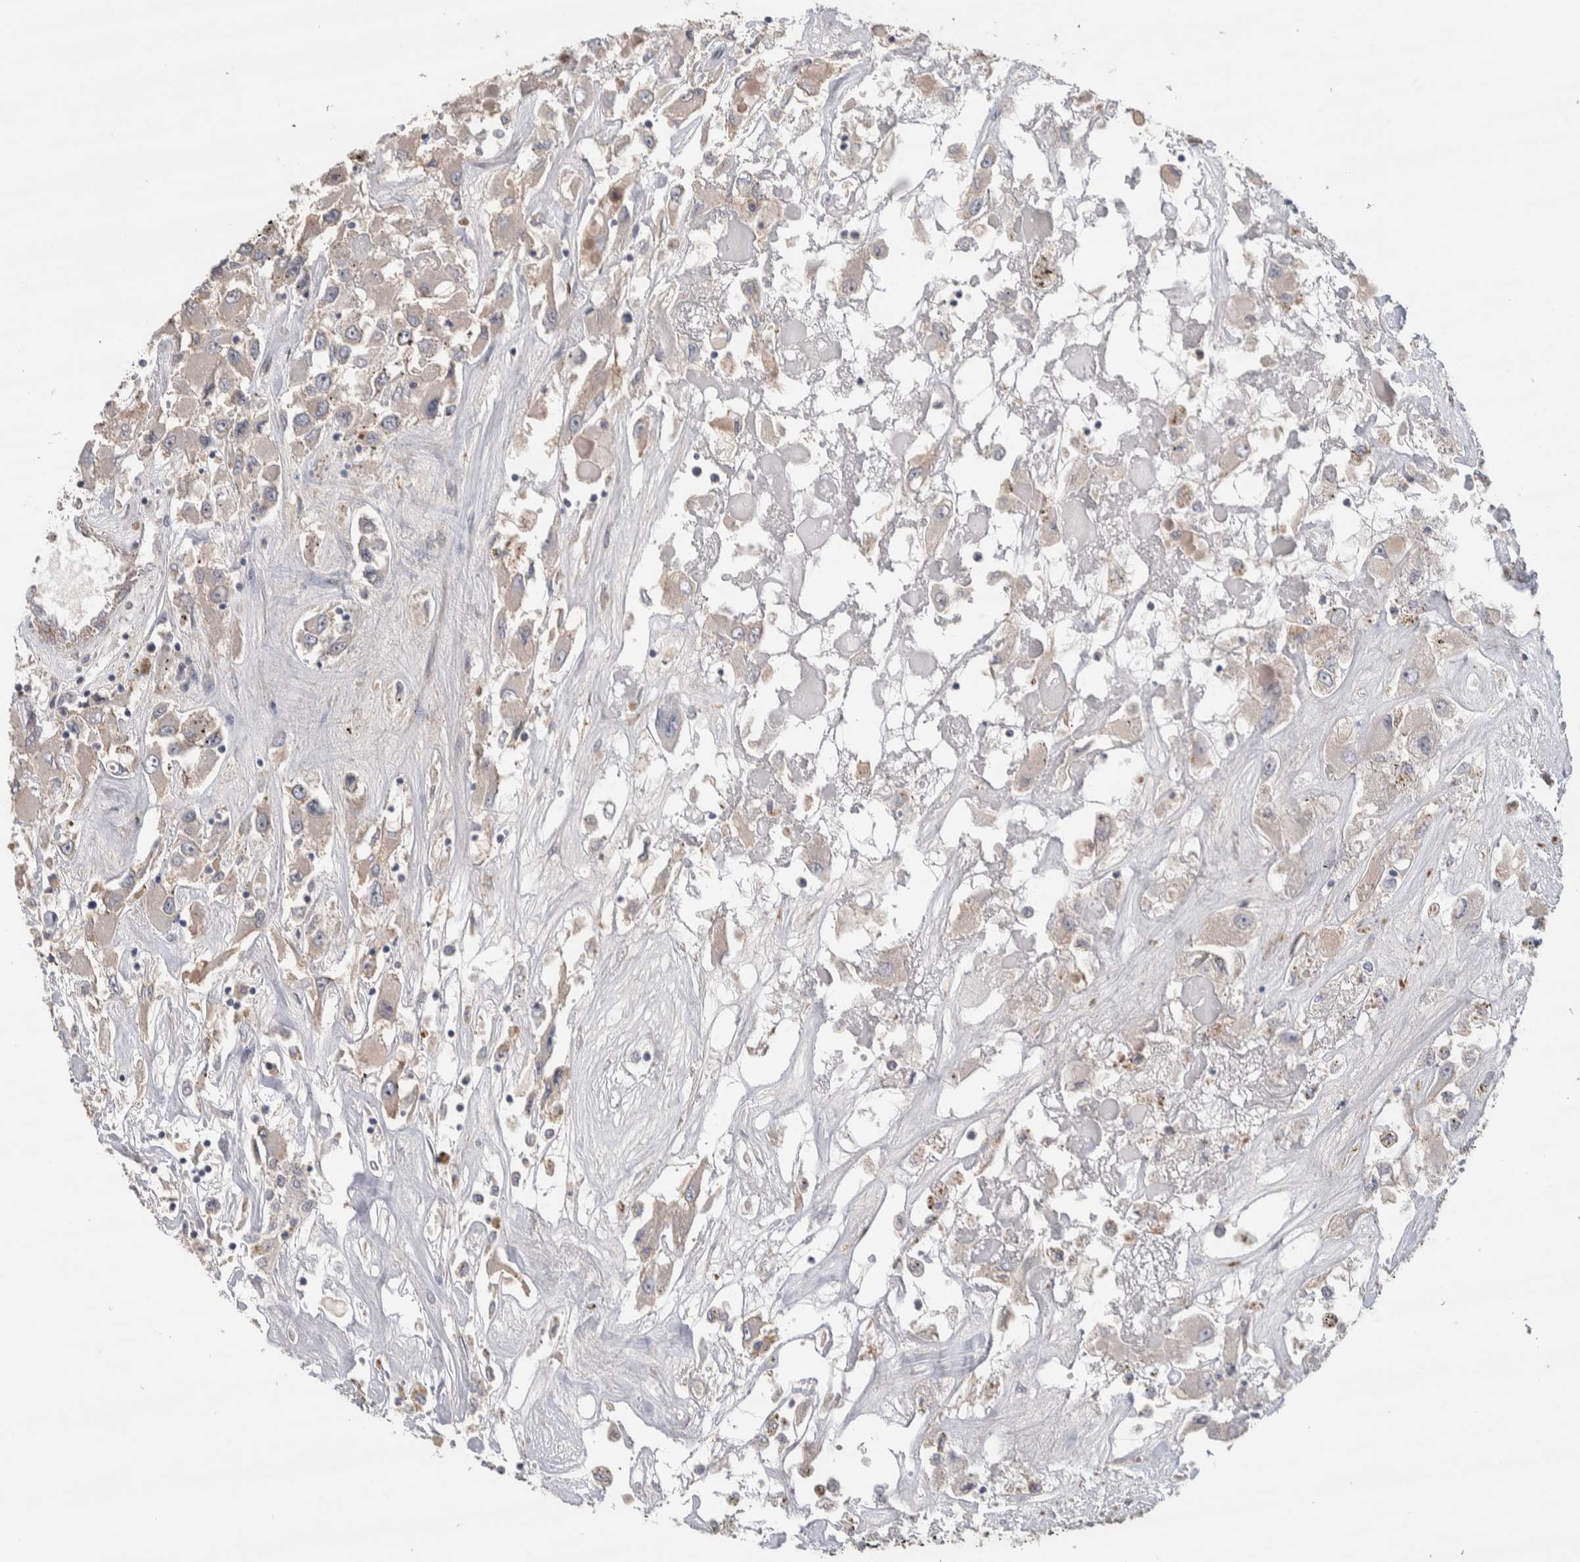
{"staining": {"intensity": "negative", "quantity": "none", "location": "none"}, "tissue": "renal cancer", "cell_type": "Tumor cells", "image_type": "cancer", "snomed": [{"axis": "morphology", "description": "Adenocarcinoma, NOS"}, {"axis": "topography", "description": "Kidney"}], "caption": "A high-resolution histopathology image shows immunohistochemistry staining of adenocarcinoma (renal), which shows no significant positivity in tumor cells.", "gene": "GCNA", "patient": {"sex": "female", "age": 52}}